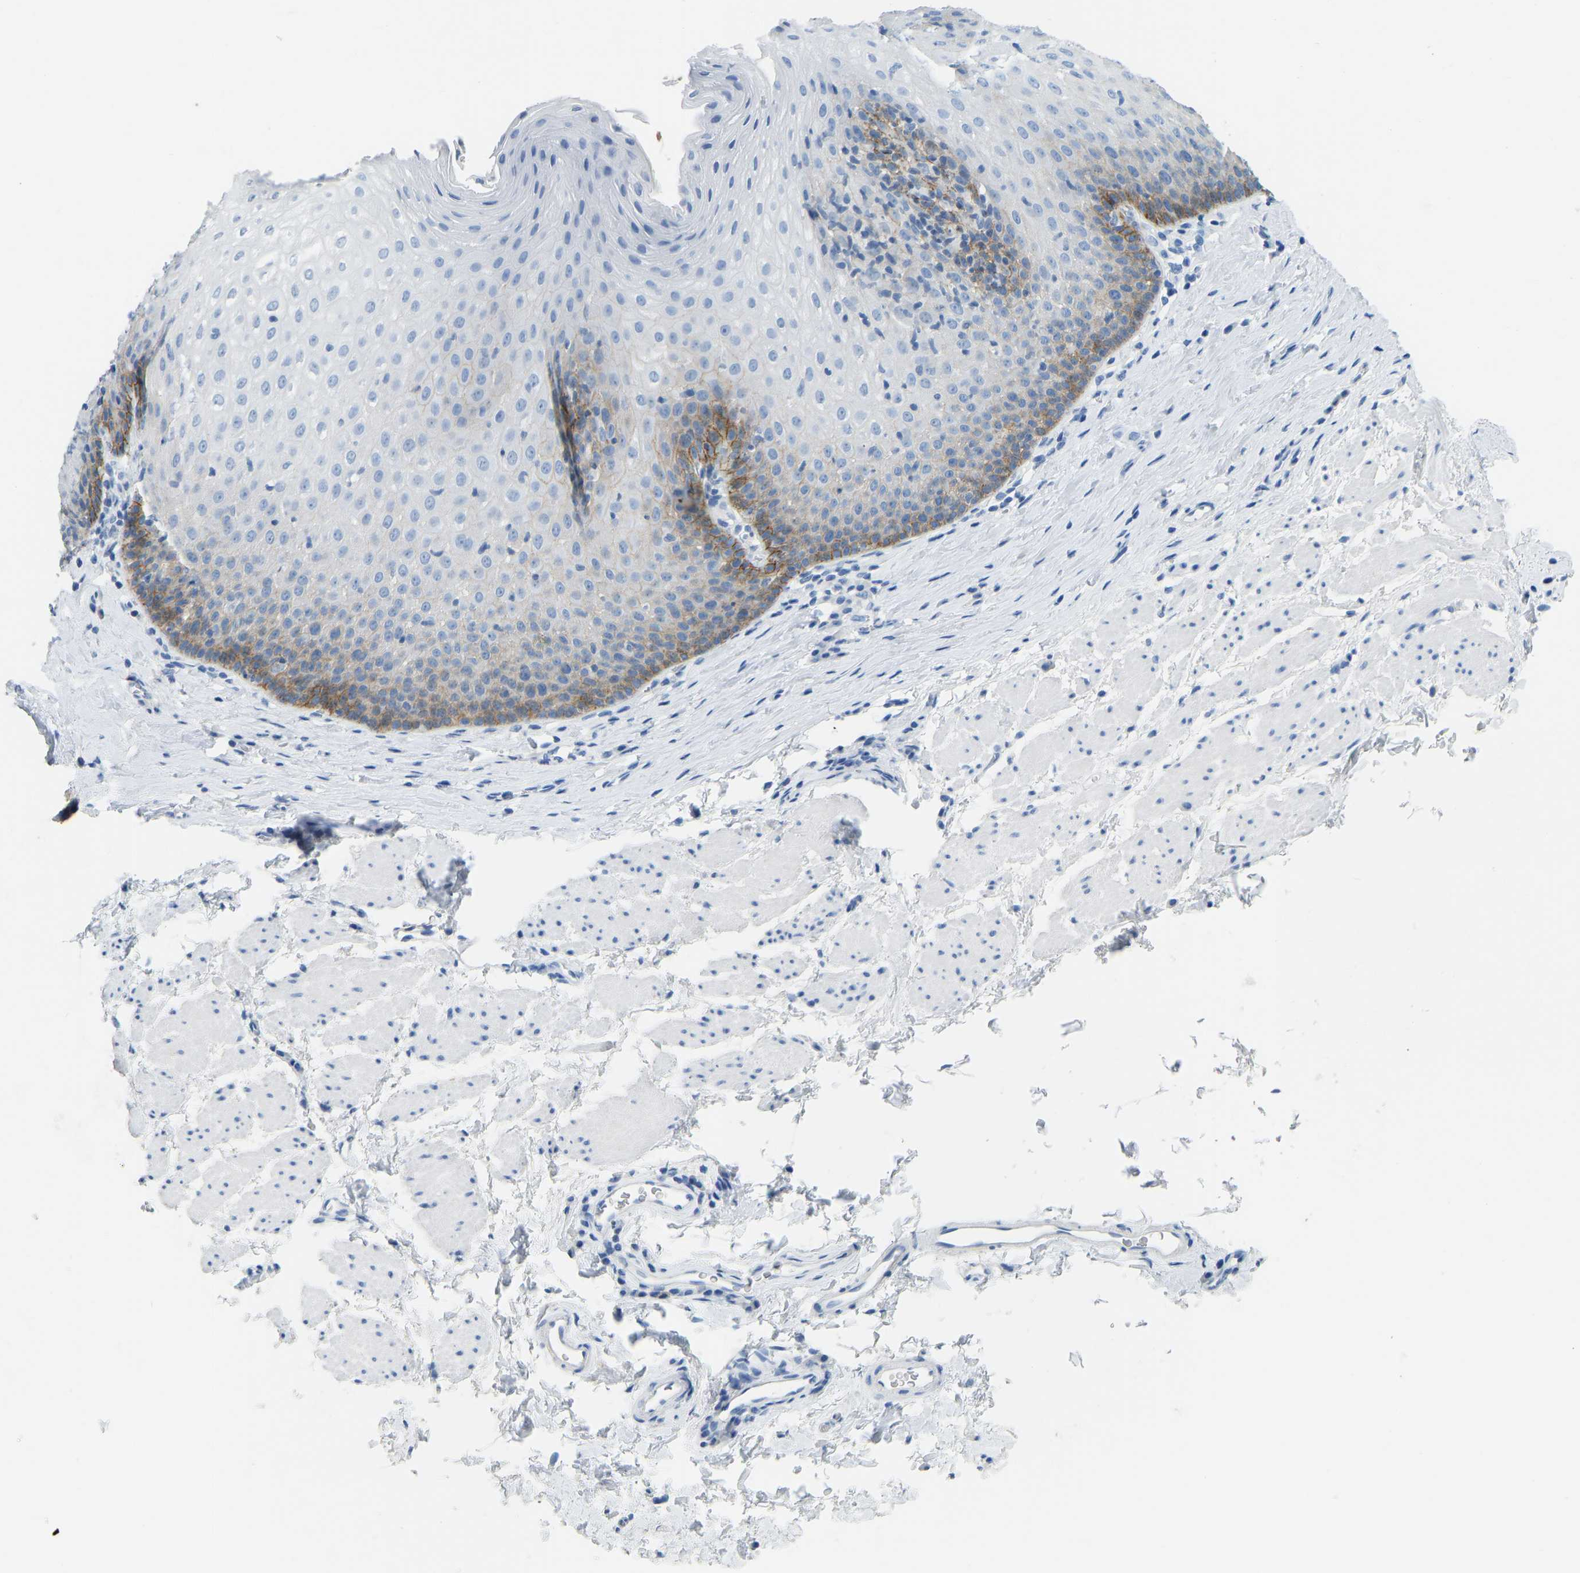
{"staining": {"intensity": "moderate", "quantity": "<25%", "location": "cytoplasmic/membranous"}, "tissue": "esophagus", "cell_type": "Squamous epithelial cells", "image_type": "normal", "snomed": [{"axis": "morphology", "description": "Normal tissue, NOS"}, {"axis": "topography", "description": "Esophagus"}], "caption": "Normal esophagus demonstrates moderate cytoplasmic/membranous staining in about <25% of squamous epithelial cells, visualized by immunohistochemistry. Nuclei are stained in blue.", "gene": "ATP1A1", "patient": {"sex": "female", "age": 61}}